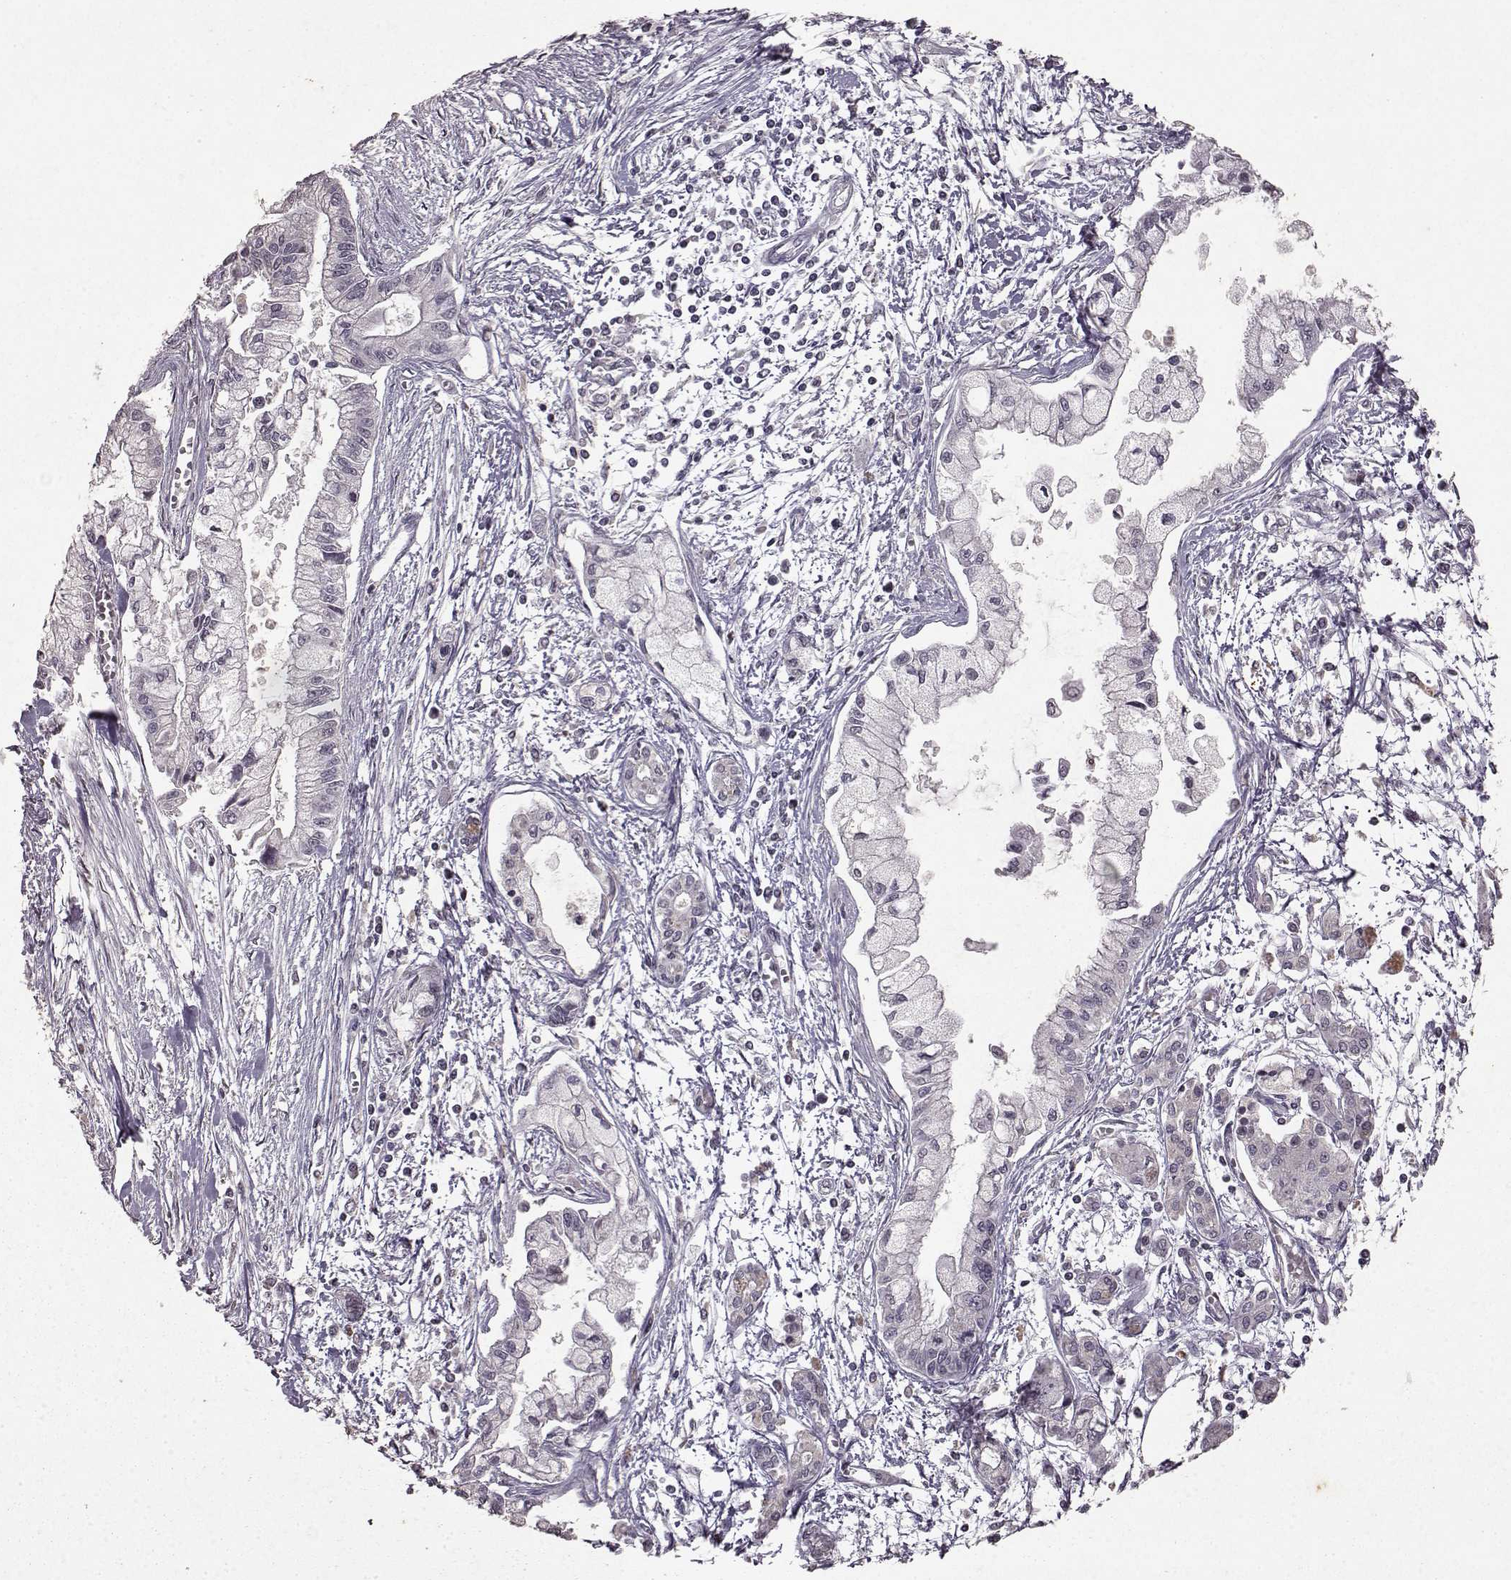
{"staining": {"intensity": "negative", "quantity": "none", "location": "none"}, "tissue": "pancreatic cancer", "cell_type": "Tumor cells", "image_type": "cancer", "snomed": [{"axis": "morphology", "description": "Adenocarcinoma, NOS"}, {"axis": "topography", "description": "Pancreas"}], "caption": "Protein analysis of adenocarcinoma (pancreatic) displays no significant staining in tumor cells.", "gene": "LHB", "patient": {"sex": "male", "age": 54}}